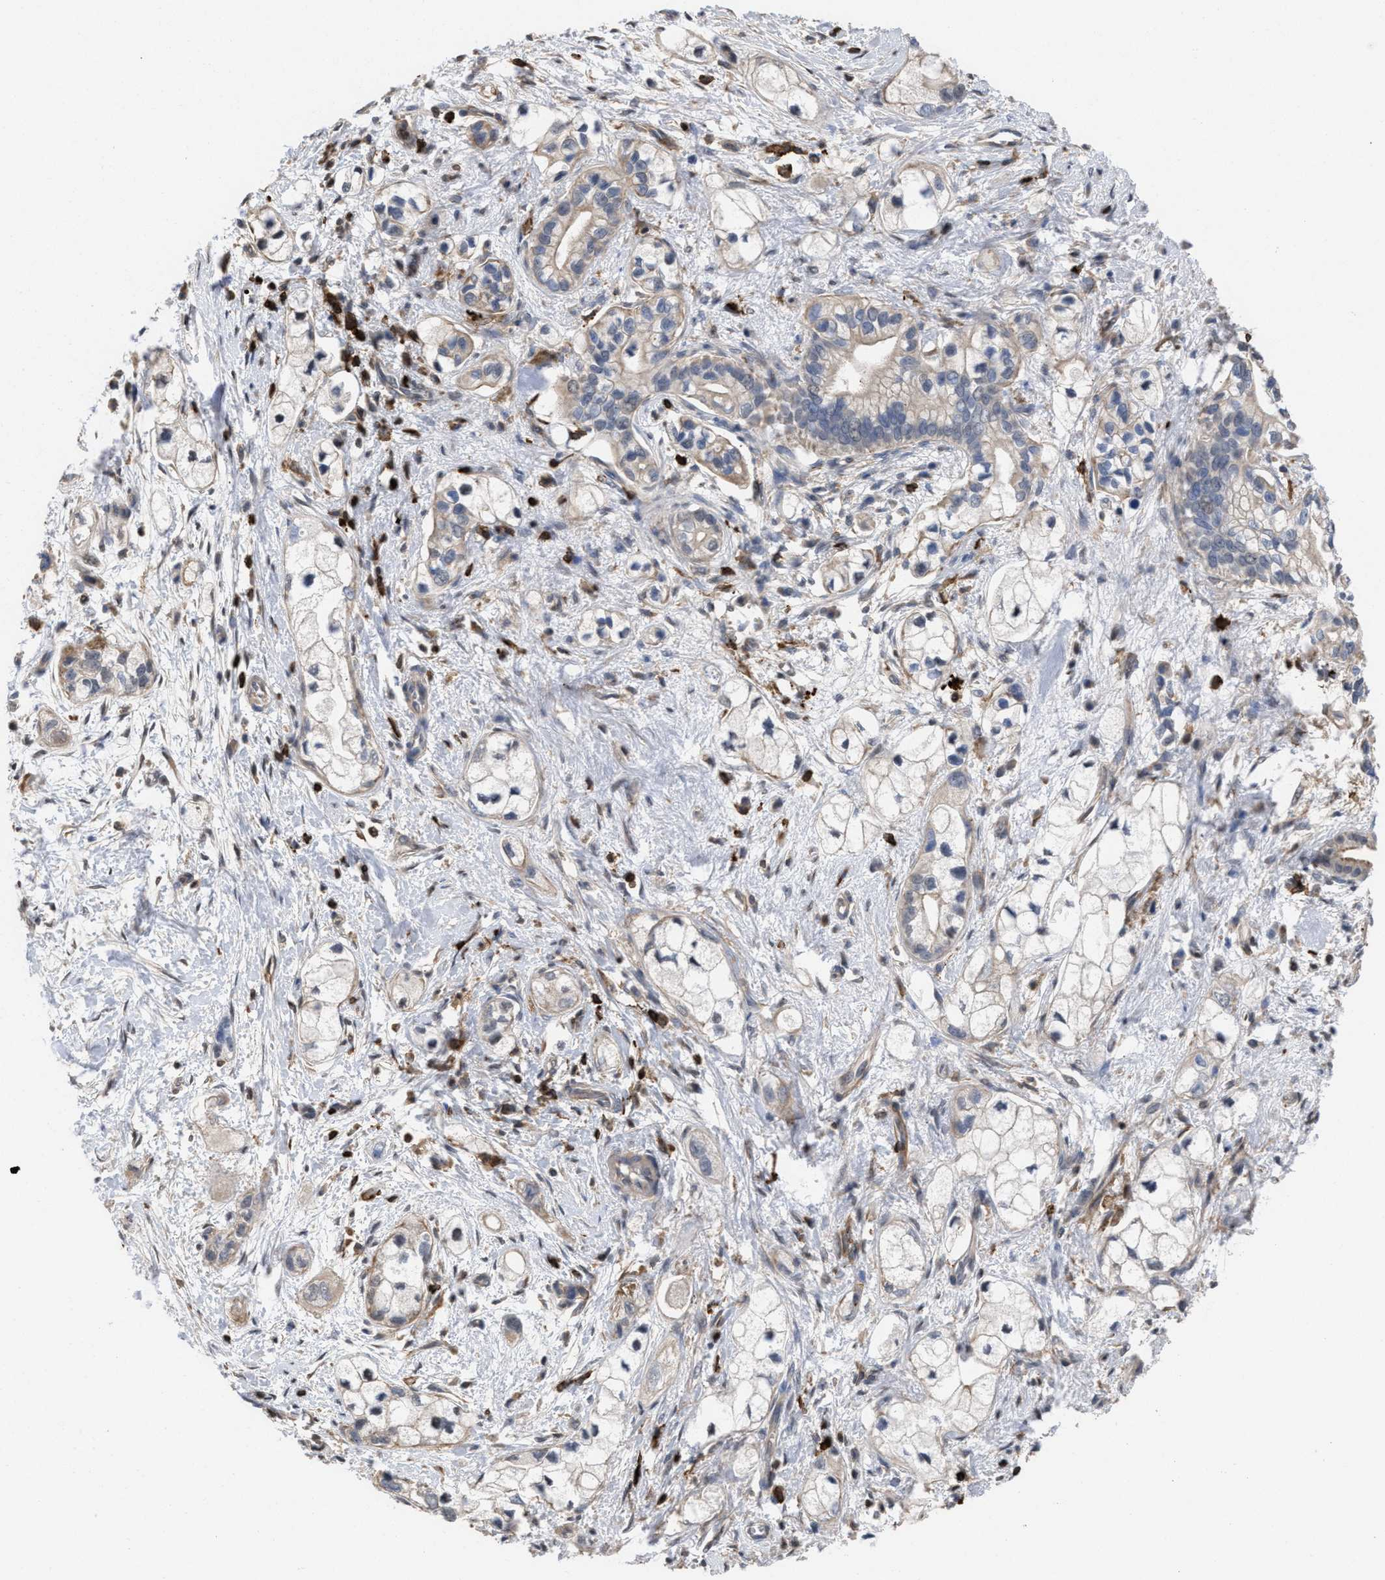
{"staining": {"intensity": "weak", "quantity": "25%-75%", "location": "cytoplasmic/membranous"}, "tissue": "pancreatic cancer", "cell_type": "Tumor cells", "image_type": "cancer", "snomed": [{"axis": "morphology", "description": "Adenocarcinoma, NOS"}, {"axis": "topography", "description": "Pancreas"}], "caption": "A brown stain labels weak cytoplasmic/membranous positivity of a protein in human pancreatic cancer (adenocarcinoma) tumor cells. The staining was performed using DAB to visualize the protein expression in brown, while the nuclei were stained in blue with hematoxylin (Magnification: 20x).", "gene": "PTPRE", "patient": {"sex": "male", "age": 74}}